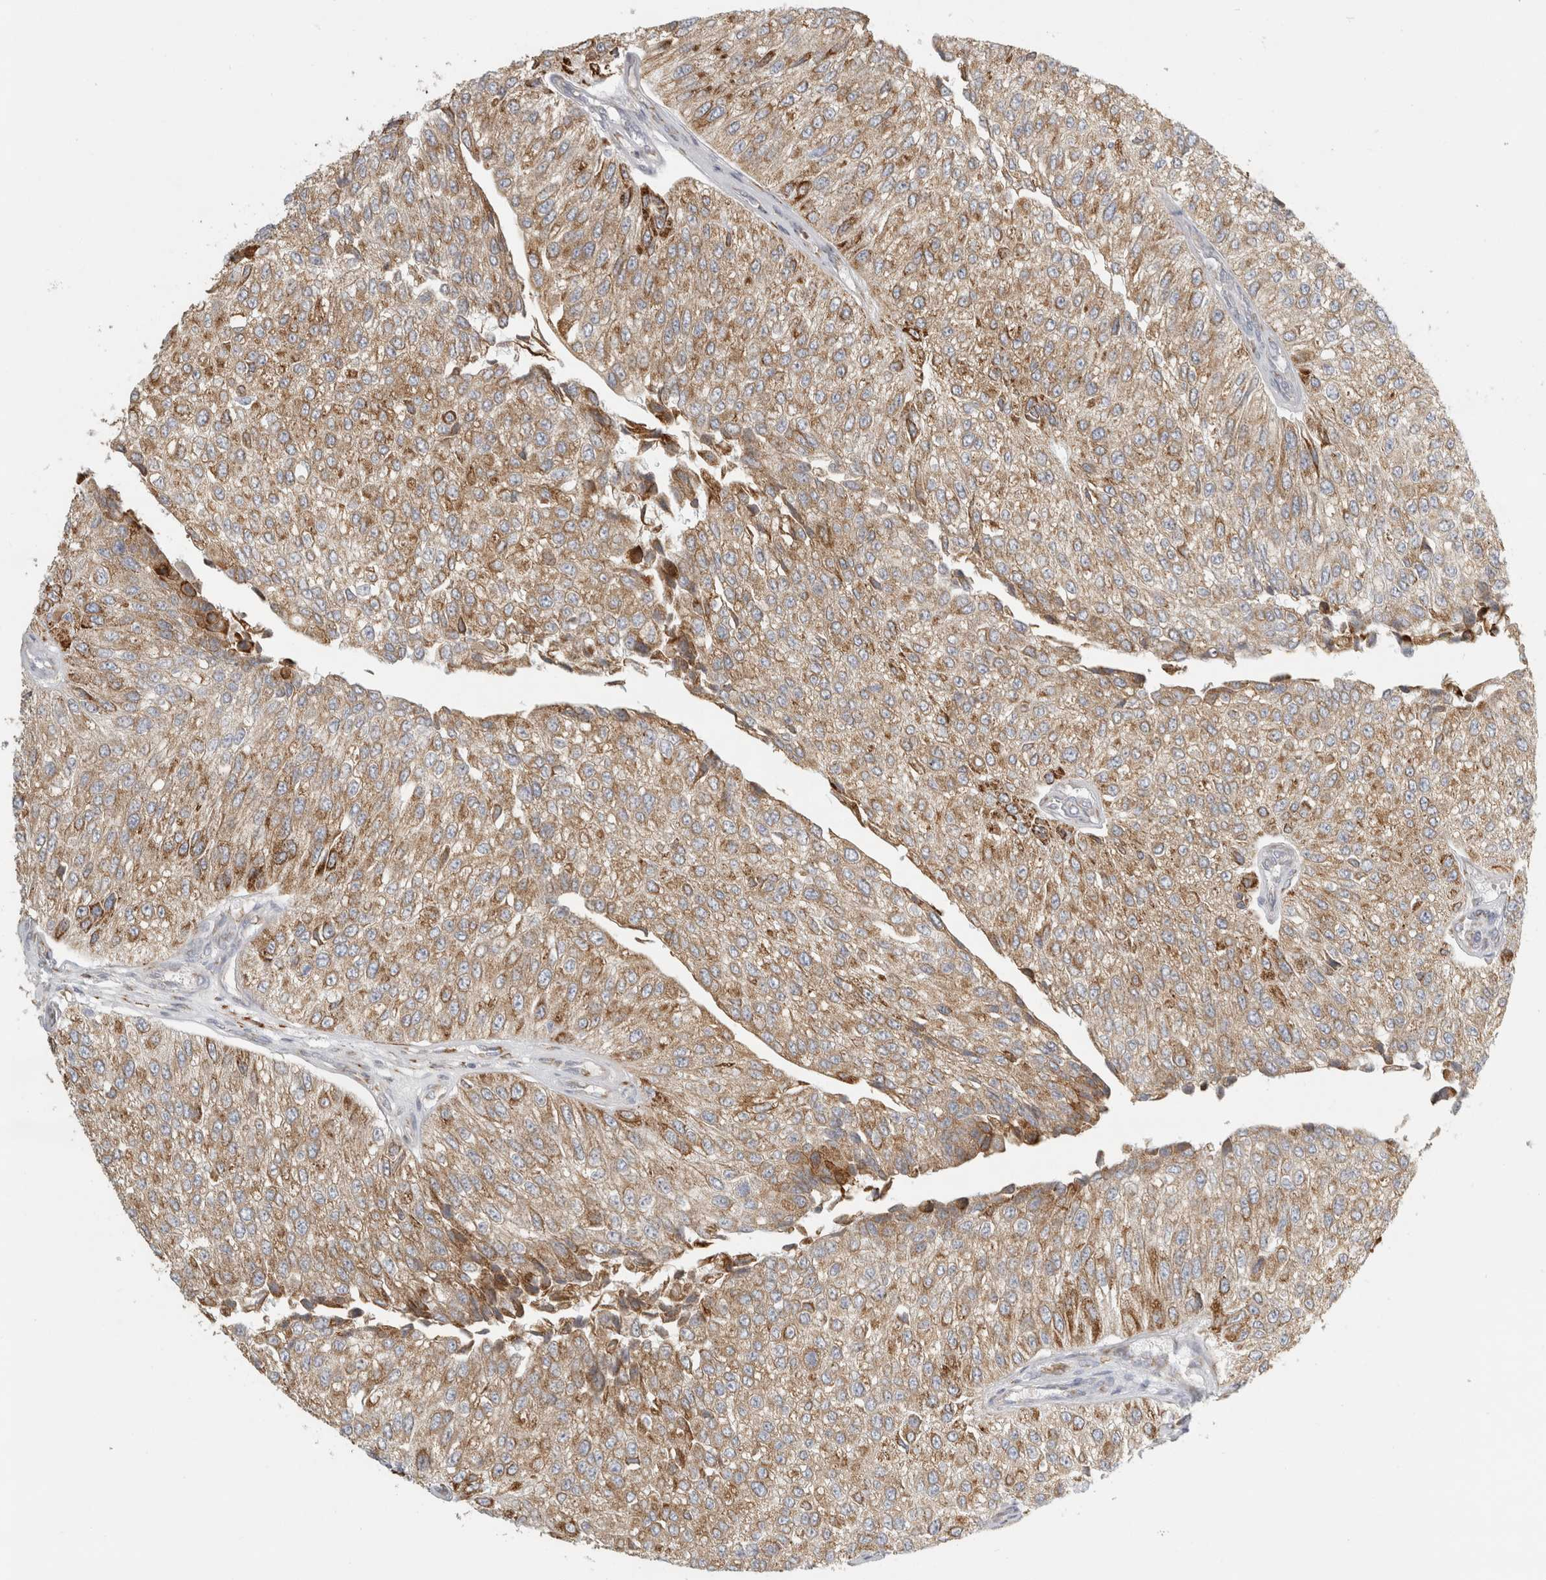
{"staining": {"intensity": "moderate", "quantity": ">75%", "location": "cytoplasmic/membranous"}, "tissue": "urothelial cancer", "cell_type": "Tumor cells", "image_type": "cancer", "snomed": [{"axis": "morphology", "description": "Urothelial carcinoma, High grade"}, {"axis": "topography", "description": "Kidney"}, {"axis": "topography", "description": "Urinary bladder"}], "caption": "A medium amount of moderate cytoplasmic/membranous staining is appreciated in approximately >75% of tumor cells in urothelial cancer tissue.", "gene": "OSTN", "patient": {"sex": "male", "age": 77}}